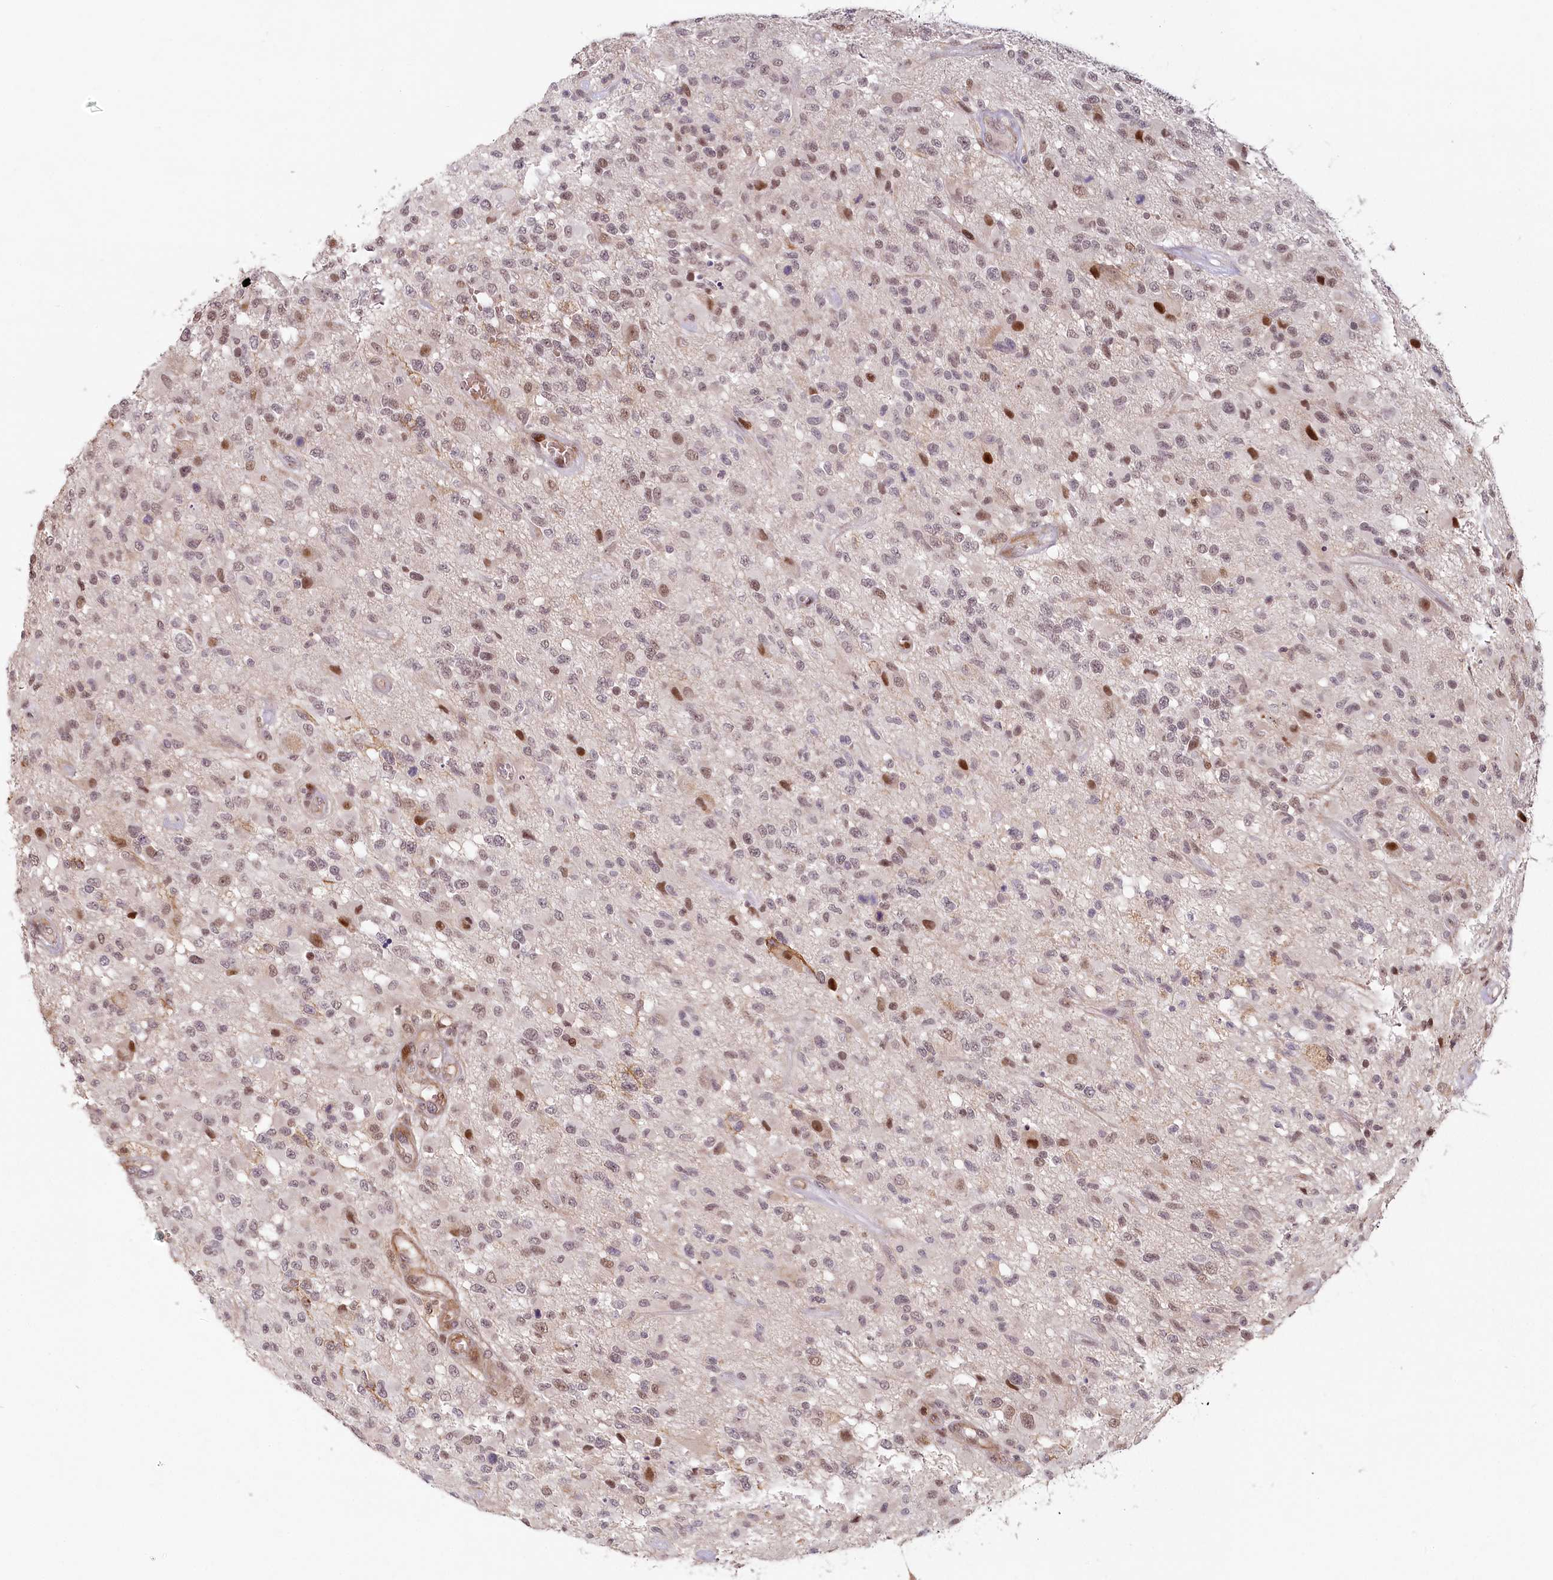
{"staining": {"intensity": "weak", "quantity": "<25%", "location": "nuclear"}, "tissue": "glioma", "cell_type": "Tumor cells", "image_type": "cancer", "snomed": [{"axis": "morphology", "description": "Glioma, malignant, High grade"}, {"axis": "morphology", "description": "Glioblastoma, NOS"}, {"axis": "topography", "description": "Brain"}], "caption": "This is a micrograph of IHC staining of glioma, which shows no staining in tumor cells. (Immunohistochemistry (ihc), brightfield microscopy, high magnification).", "gene": "FAM204A", "patient": {"sex": "male", "age": 60}}